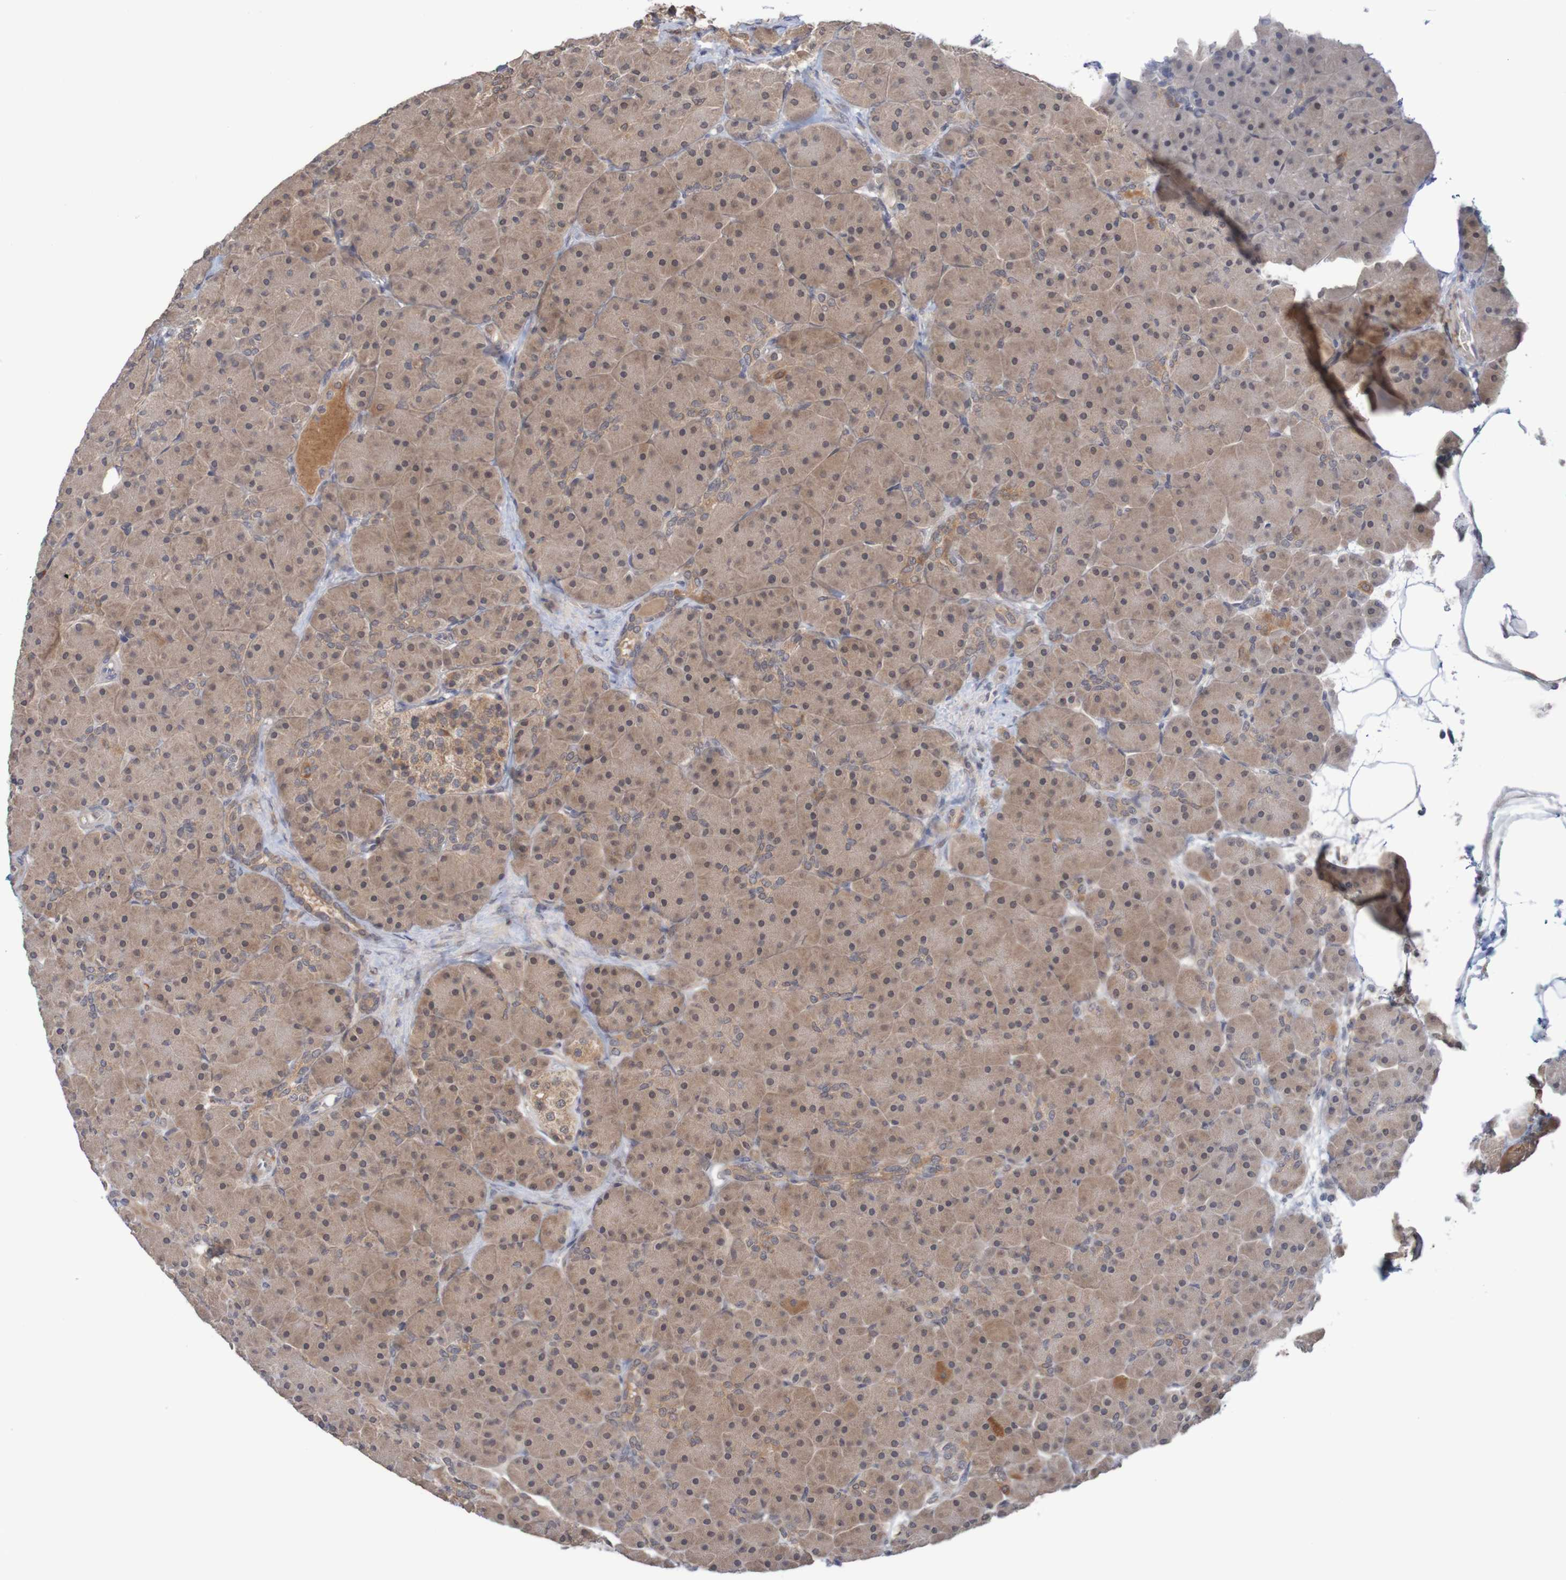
{"staining": {"intensity": "moderate", "quantity": ">75%", "location": "cytoplasmic/membranous"}, "tissue": "pancreas", "cell_type": "Exocrine glandular cells", "image_type": "normal", "snomed": [{"axis": "morphology", "description": "Normal tissue, NOS"}, {"axis": "topography", "description": "Pancreas"}], "caption": "IHC image of benign pancreas stained for a protein (brown), which exhibits medium levels of moderate cytoplasmic/membranous expression in approximately >75% of exocrine glandular cells.", "gene": "ANKK1", "patient": {"sex": "male", "age": 66}}